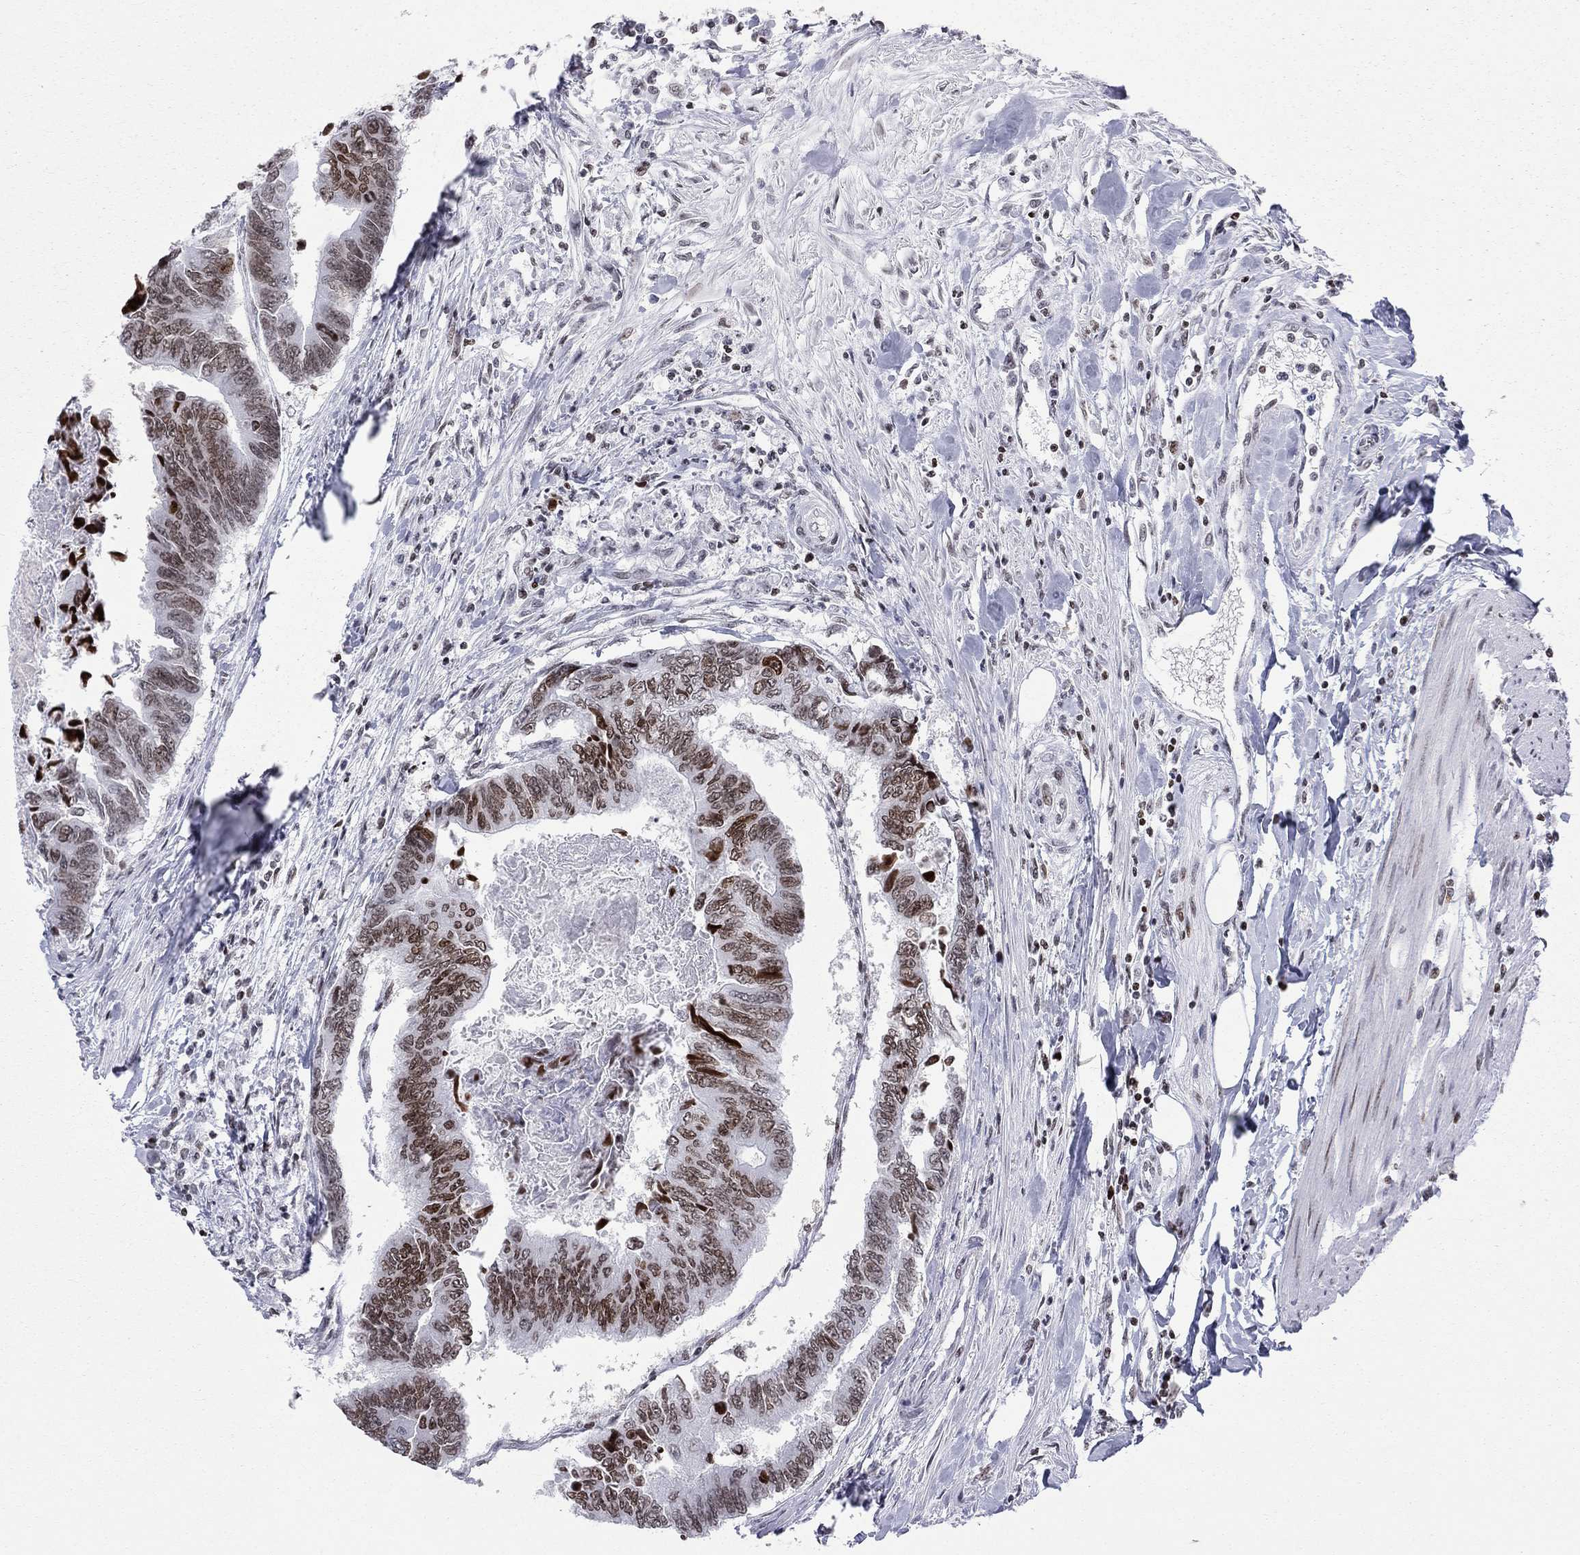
{"staining": {"intensity": "moderate", "quantity": "25%-75%", "location": "nuclear"}, "tissue": "colorectal cancer", "cell_type": "Tumor cells", "image_type": "cancer", "snomed": [{"axis": "morphology", "description": "Adenocarcinoma, NOS"}, {"axis": "topography", "description": "Colon"}], "caption": "Protein analysis of colorectal adenocarcinoma tissue reveals moderate nuclear expression in approximately 25%-75% of tumor cells.", "gene": "H2AX", "patient": {"sex": "female", "age": 65}}